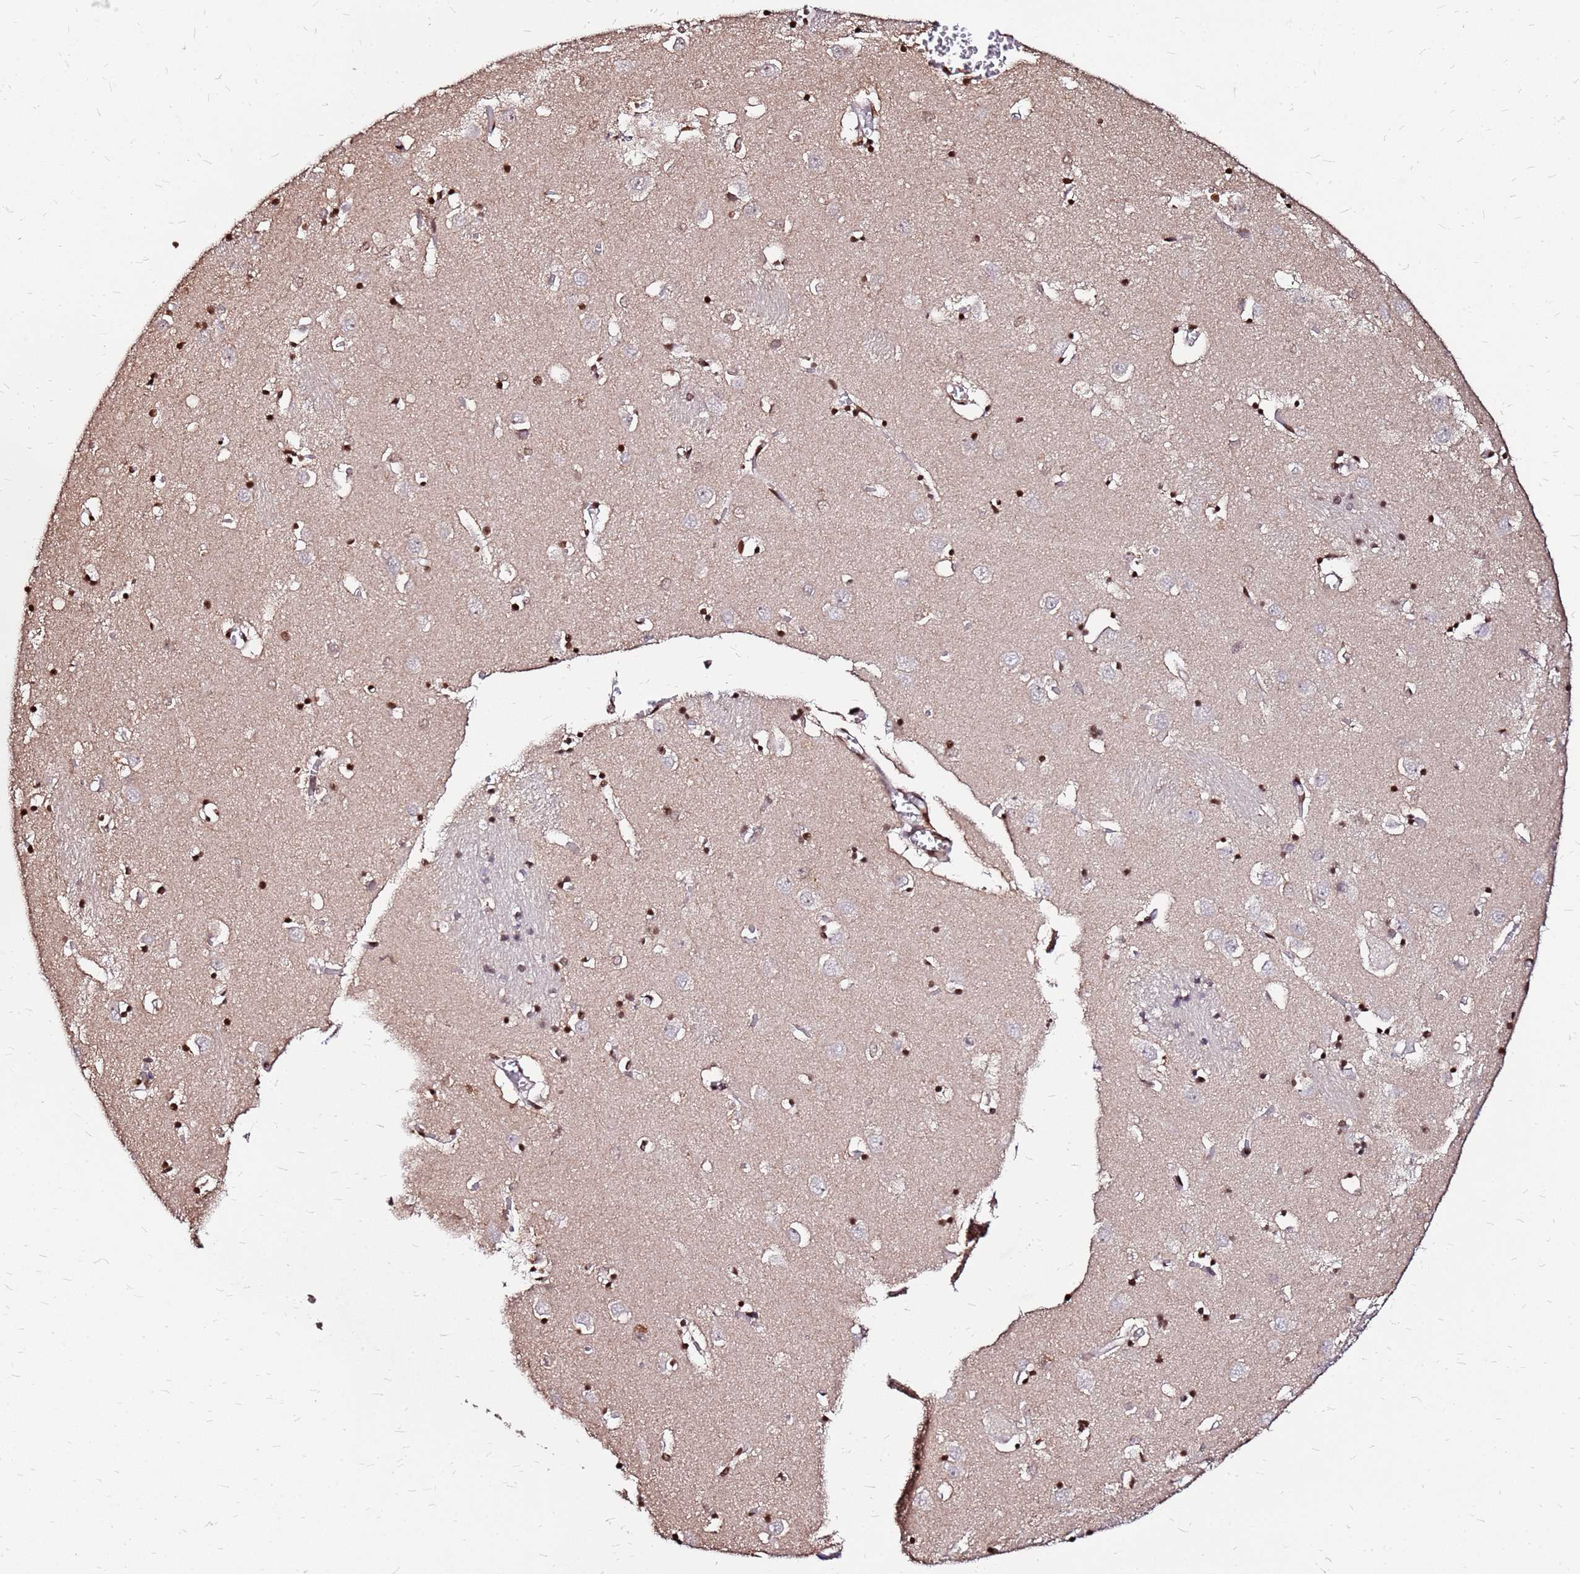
{"staining": {"intensity": "strong", "quantity": "25%-75%", "location": "nuclear"}, "tissue": "caudate", "cell_type": "Glial cells", "image_type": "normal", "snomed": [{"axis": "morphology", "description": "Normal tissue, NOS"}, {"axis": "topography", "description": "Lateral ventricle wall"}], "caption": "DAB (3,3'-diaminobenzidine) immunohistochemical staining of benign human caudate displays strong nuclear protein positivity in about 25%-75% of glial cells.", "gene": "ARHGEF35", "patient": {"sex": "male", "age": 70}}